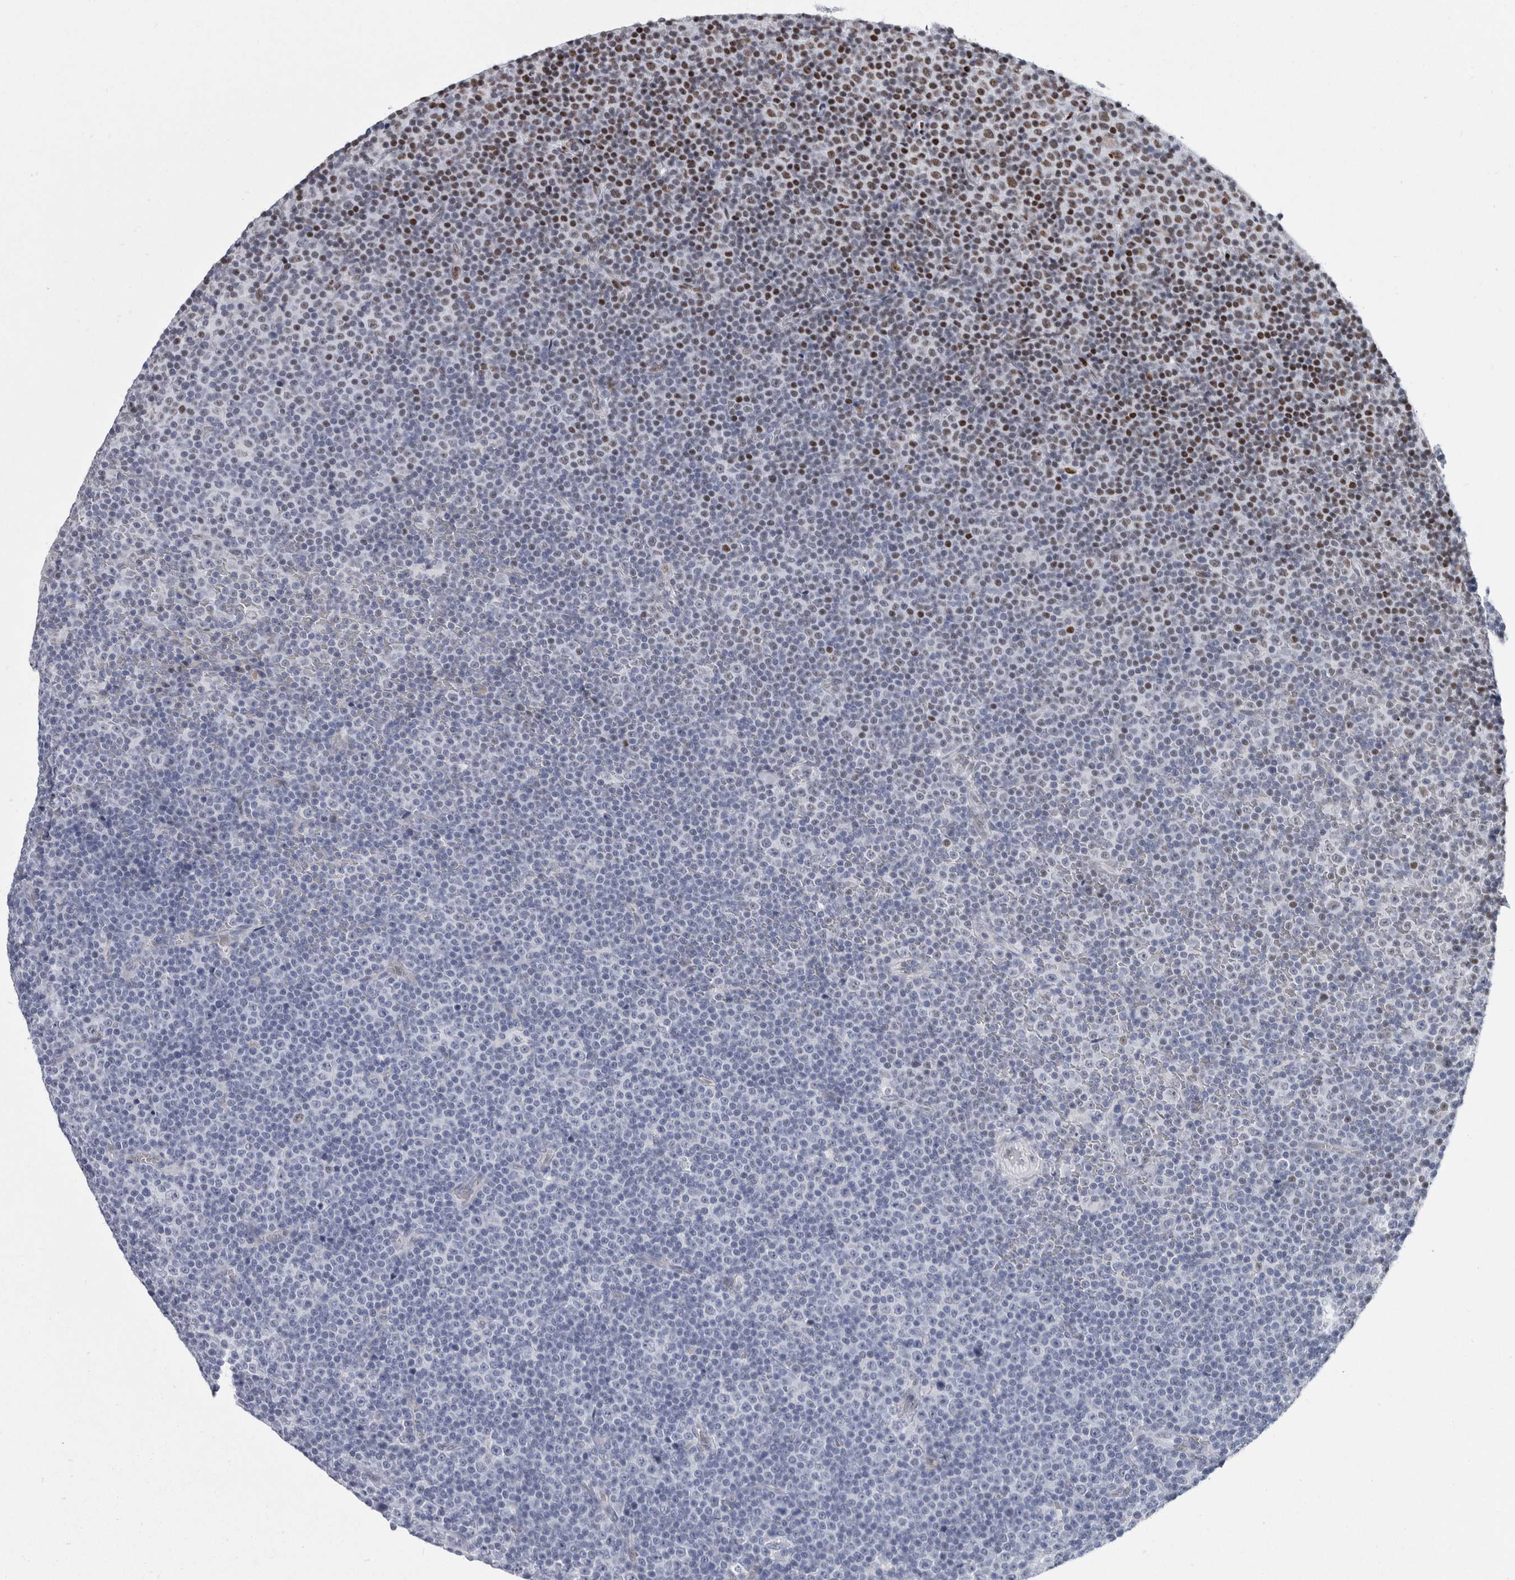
{"staining": {"intensity": "moderate", "quantity": "<25%", "location": "nuclear"}, "tissue": "lymphoma", "cell_type": "Tumor cells", "image_type": "cancer", "snomed": [{"axis": "morphology", "description": "Malignant lymphoma, non-Hodgkin's type, Low grade"}, {"axis": "topography", "description": "Lymph node"}], "caption": "There is low levels of moderate nuclear expression in tumor cells of low-grade malignant lymphoma, non-Hodgkin's type, as demonstrated by immunohistochemical staining (brown color).", "gene": "WRAP73", "patient": {"sex": "female", "age": 67}}